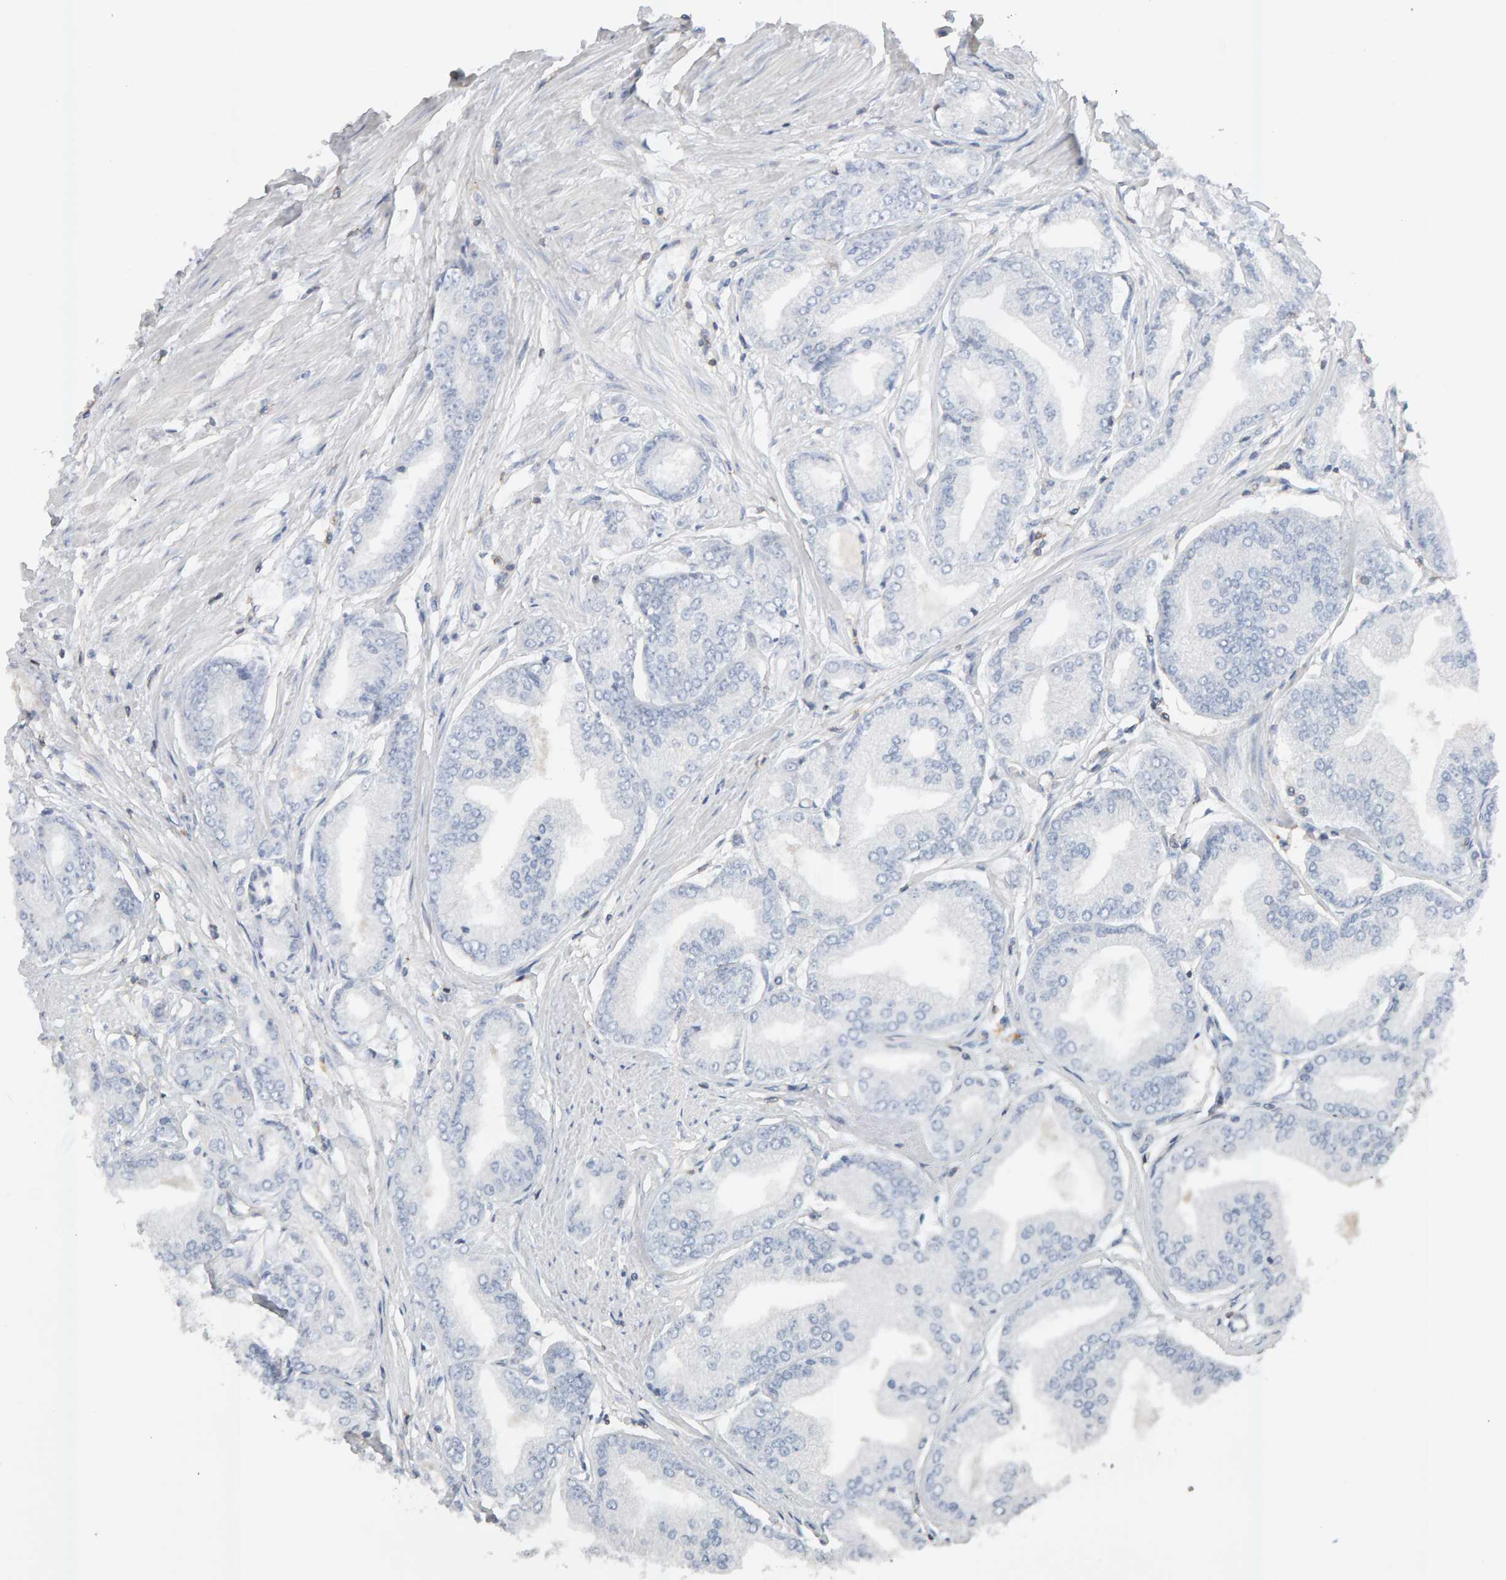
{"staining": {"intensity": "negative", "quantity": "none", "location": "none"}, "tissue": "prostate cancer", "cell_type": "Tumor cells", "image_type": "cancer", "snomed": [{"axis": "morphology", "description": "Adenocarcinoma, Low grade"}, {"axis": "topography", "description": "Prostate"}], "caption": "Photomicrograph shows no significant protein positivity in tumor cells of prostate cancer.", "gene": "FYN", "patient": {"sex": "male", "age": 52}}